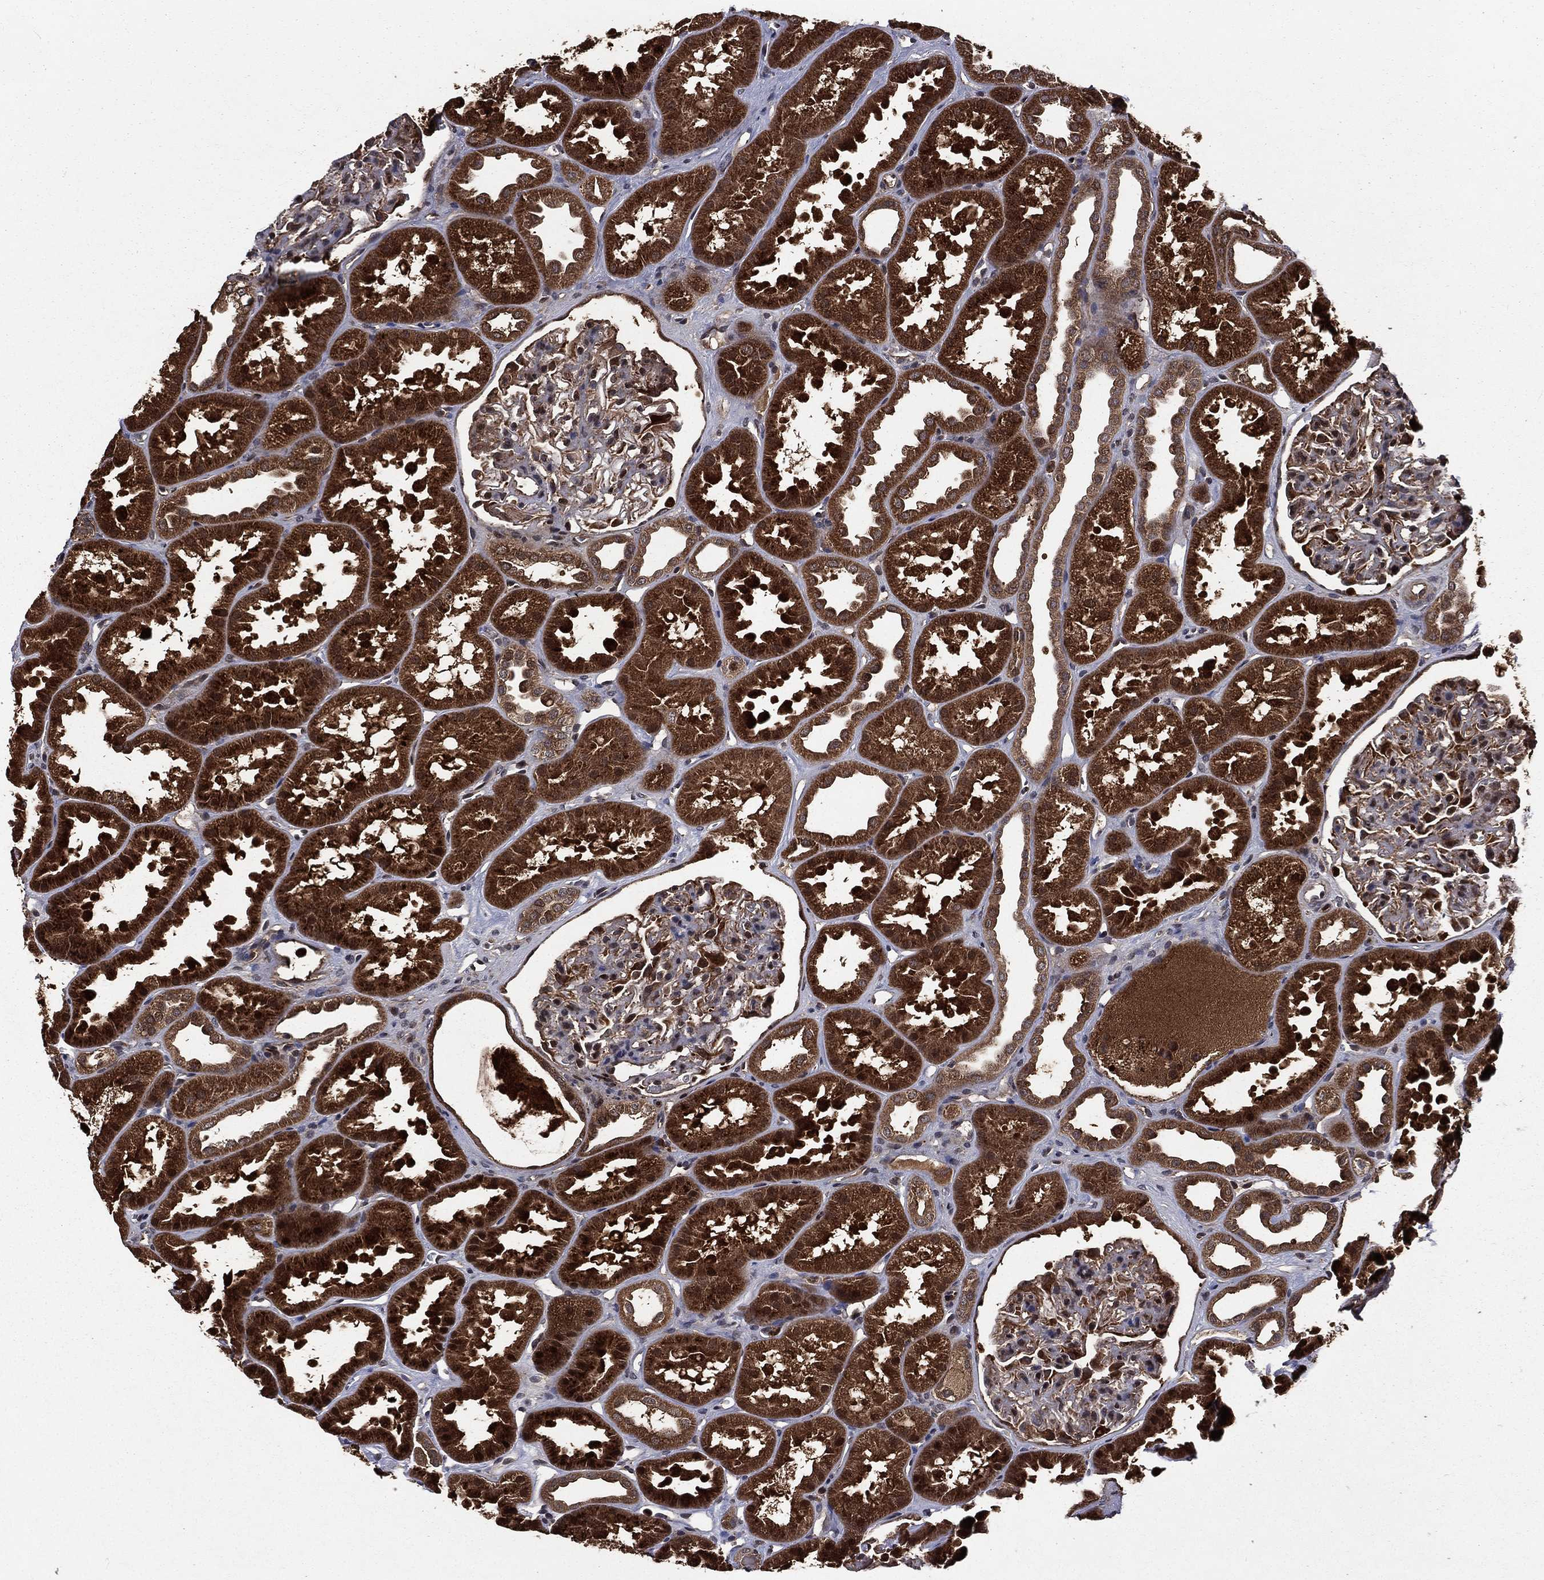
{"staining": {"intensity": "moderate", "quantity": "<25%", "location": "nuclear"}, "tissue": "kidney", "cell_type": "Cells in glomeruli", "image_type": "normal", "snomed": [{"axis": "morphology", "description": "Normal tissue, NOS"}, {"axis": "topography", "description": "Kidney"}], "caption": "Immunohistochemistry (IHC) histopathology image of unremarkable kidney stained for a protein (brown), which exhibits low levels of moderate nuclear positivity in approximately <25% of cells in glomeruli.", "gene": "LENG8", "patient": {"sex": "male", "age": 61}}